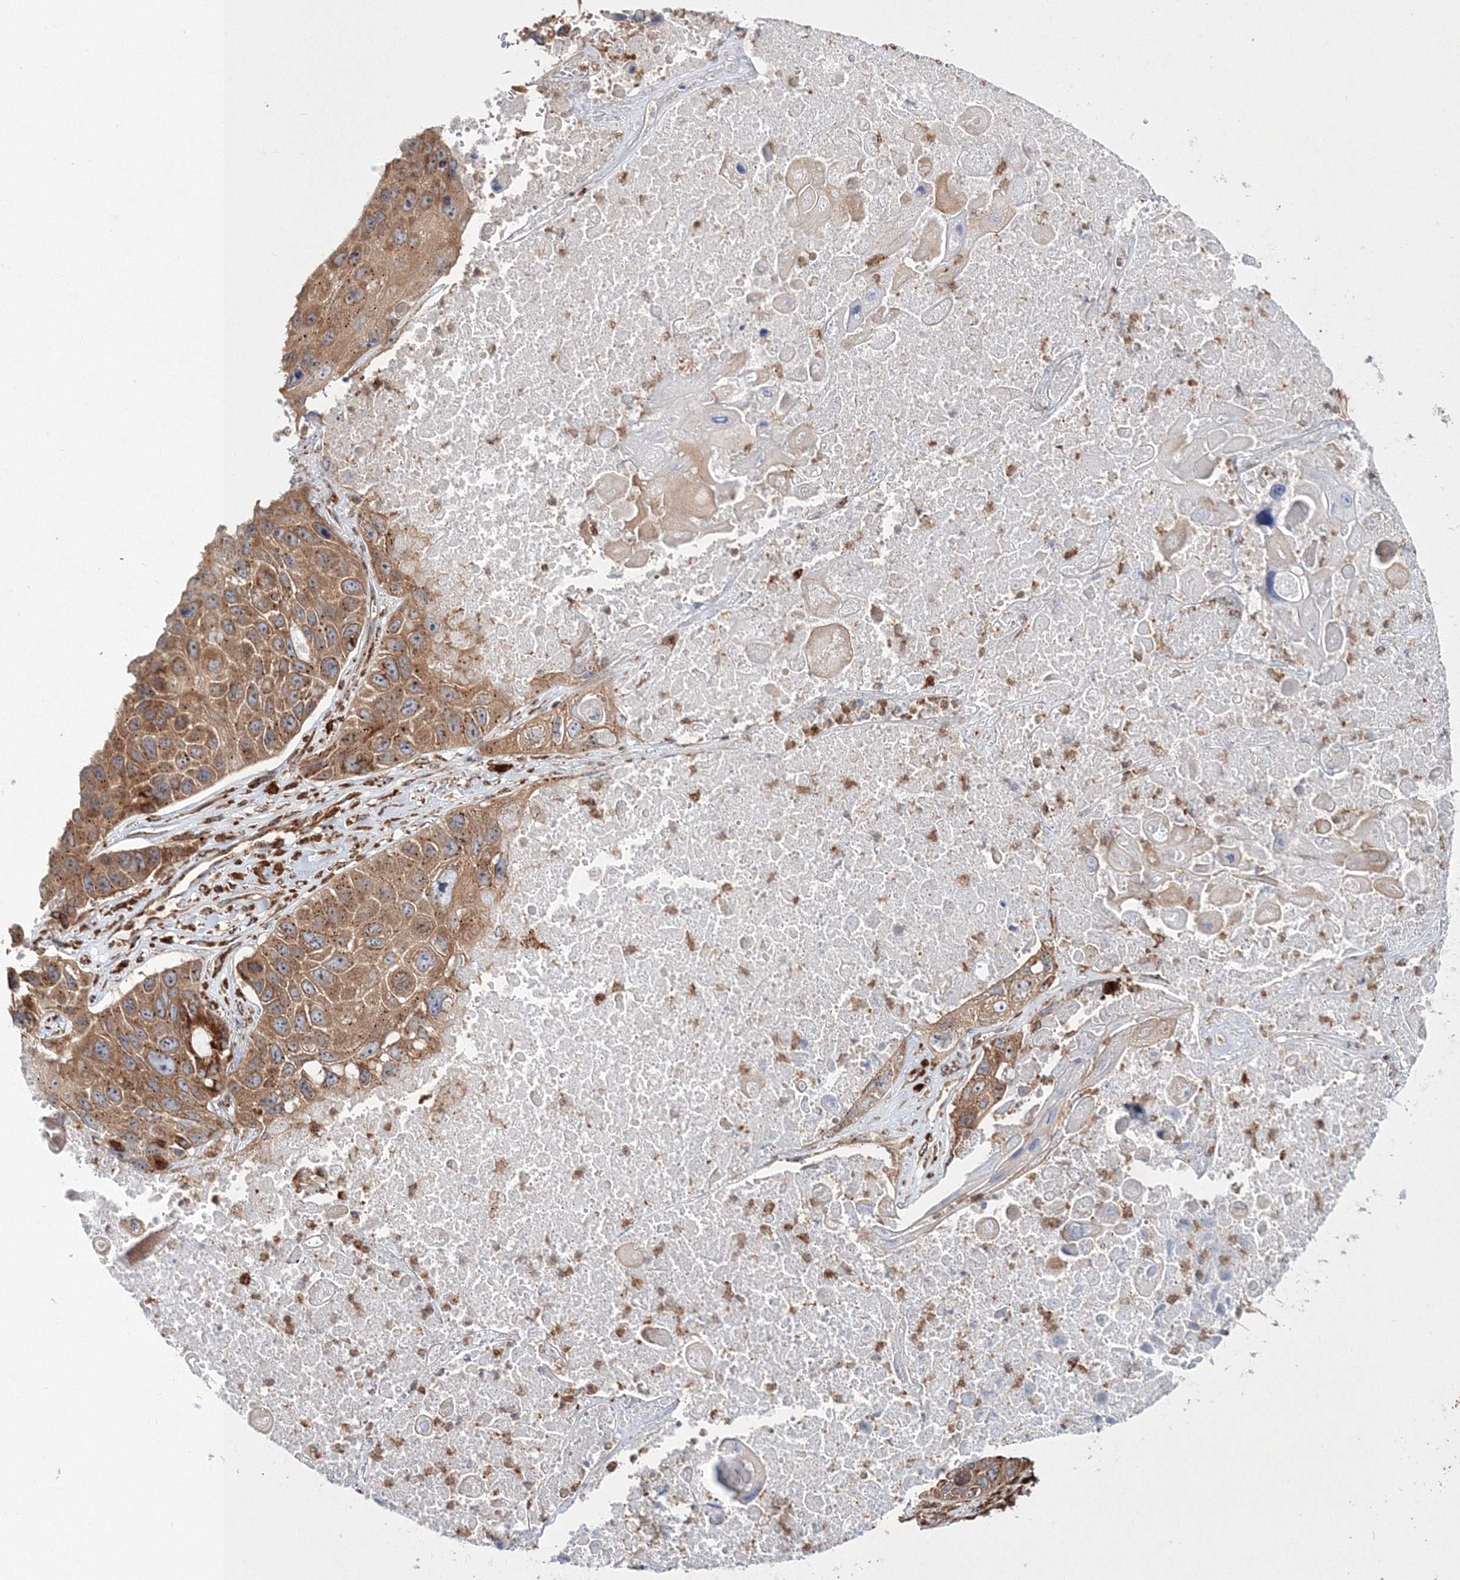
{"staining": {"intensity": "moderate", "quantity": ">75%", "location": "cytoplasmic/membranous"}, "tissue": "lung cancer", "cell_type": "Tumor cells", "image_type": "cancer", "snomed": [{"axis": "morphology", "description": "Squamous cell carcinoma, NOS"}, {"axis": "topography", "description": "Lung"}], "caption": "Brown immunohistochemical staining in human lung cancer exhibits moderate cytoplasmic/membranous staining in about >75% of tumor cells.", "gene": "ARCN1", "patient": {"sex": "male", "age": 61}}